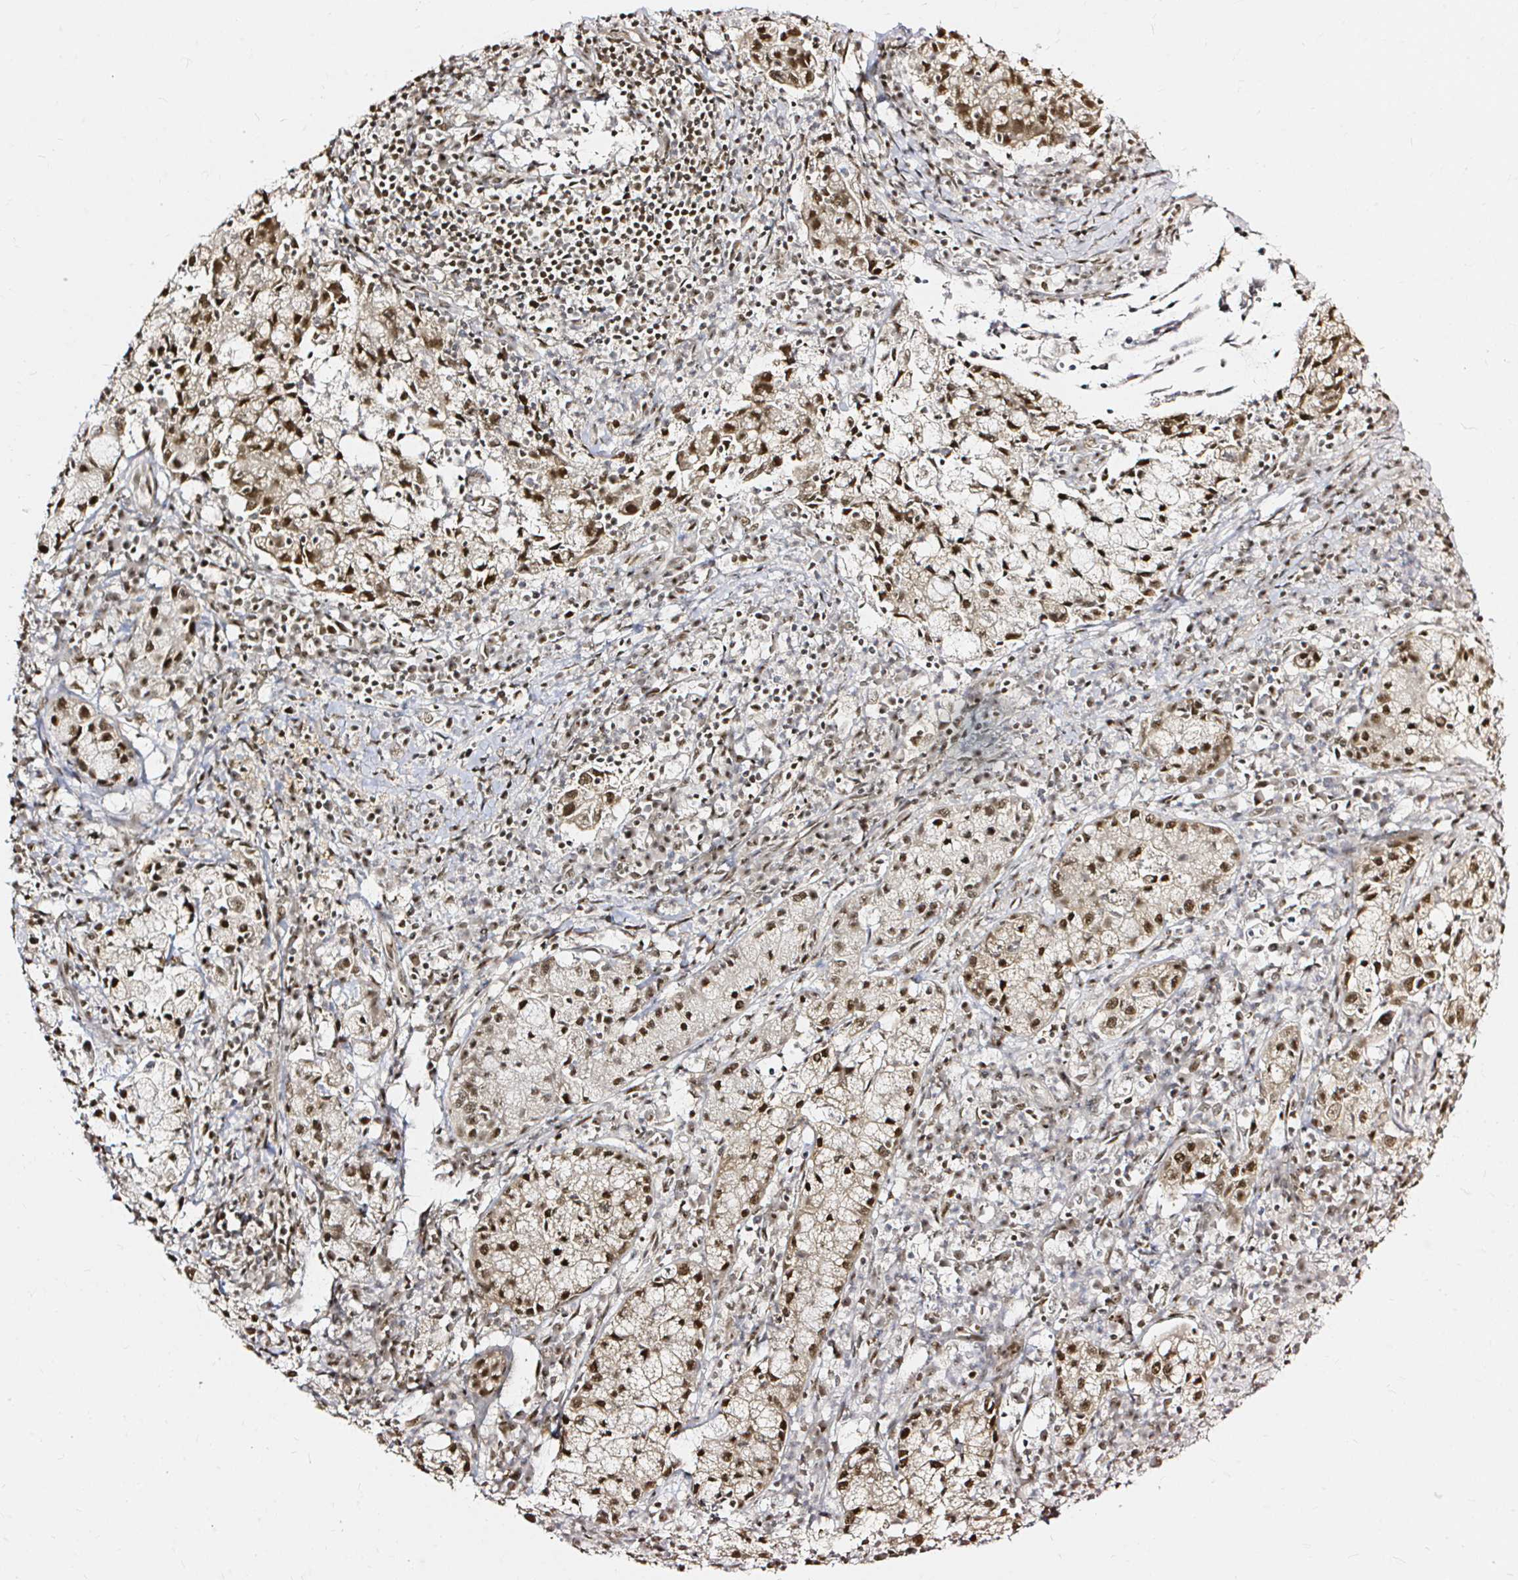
{"staining": {"intensity": "moderate", "quantity": ">75%", "location": "nuclear"}, "tissue": "cervical cancer", "cell_type": "Tumor cells", "image_type": "cancer", "snomed": [{"axis": "morphology", "description": "Normal tissue, NOS"}, {"axis": "morphology", "description": "Adenocarcinoma, NOS"}, {"axis": "topography", "description": "Cervix"}], "caption": "Immunohistochemical staining of adenocarcinoma (cervical) displays moderate nuclear protein expression in about >75% of tumor cells.", "gene": "SNRPC", "patient": {"sex": "female", "age": 44}}